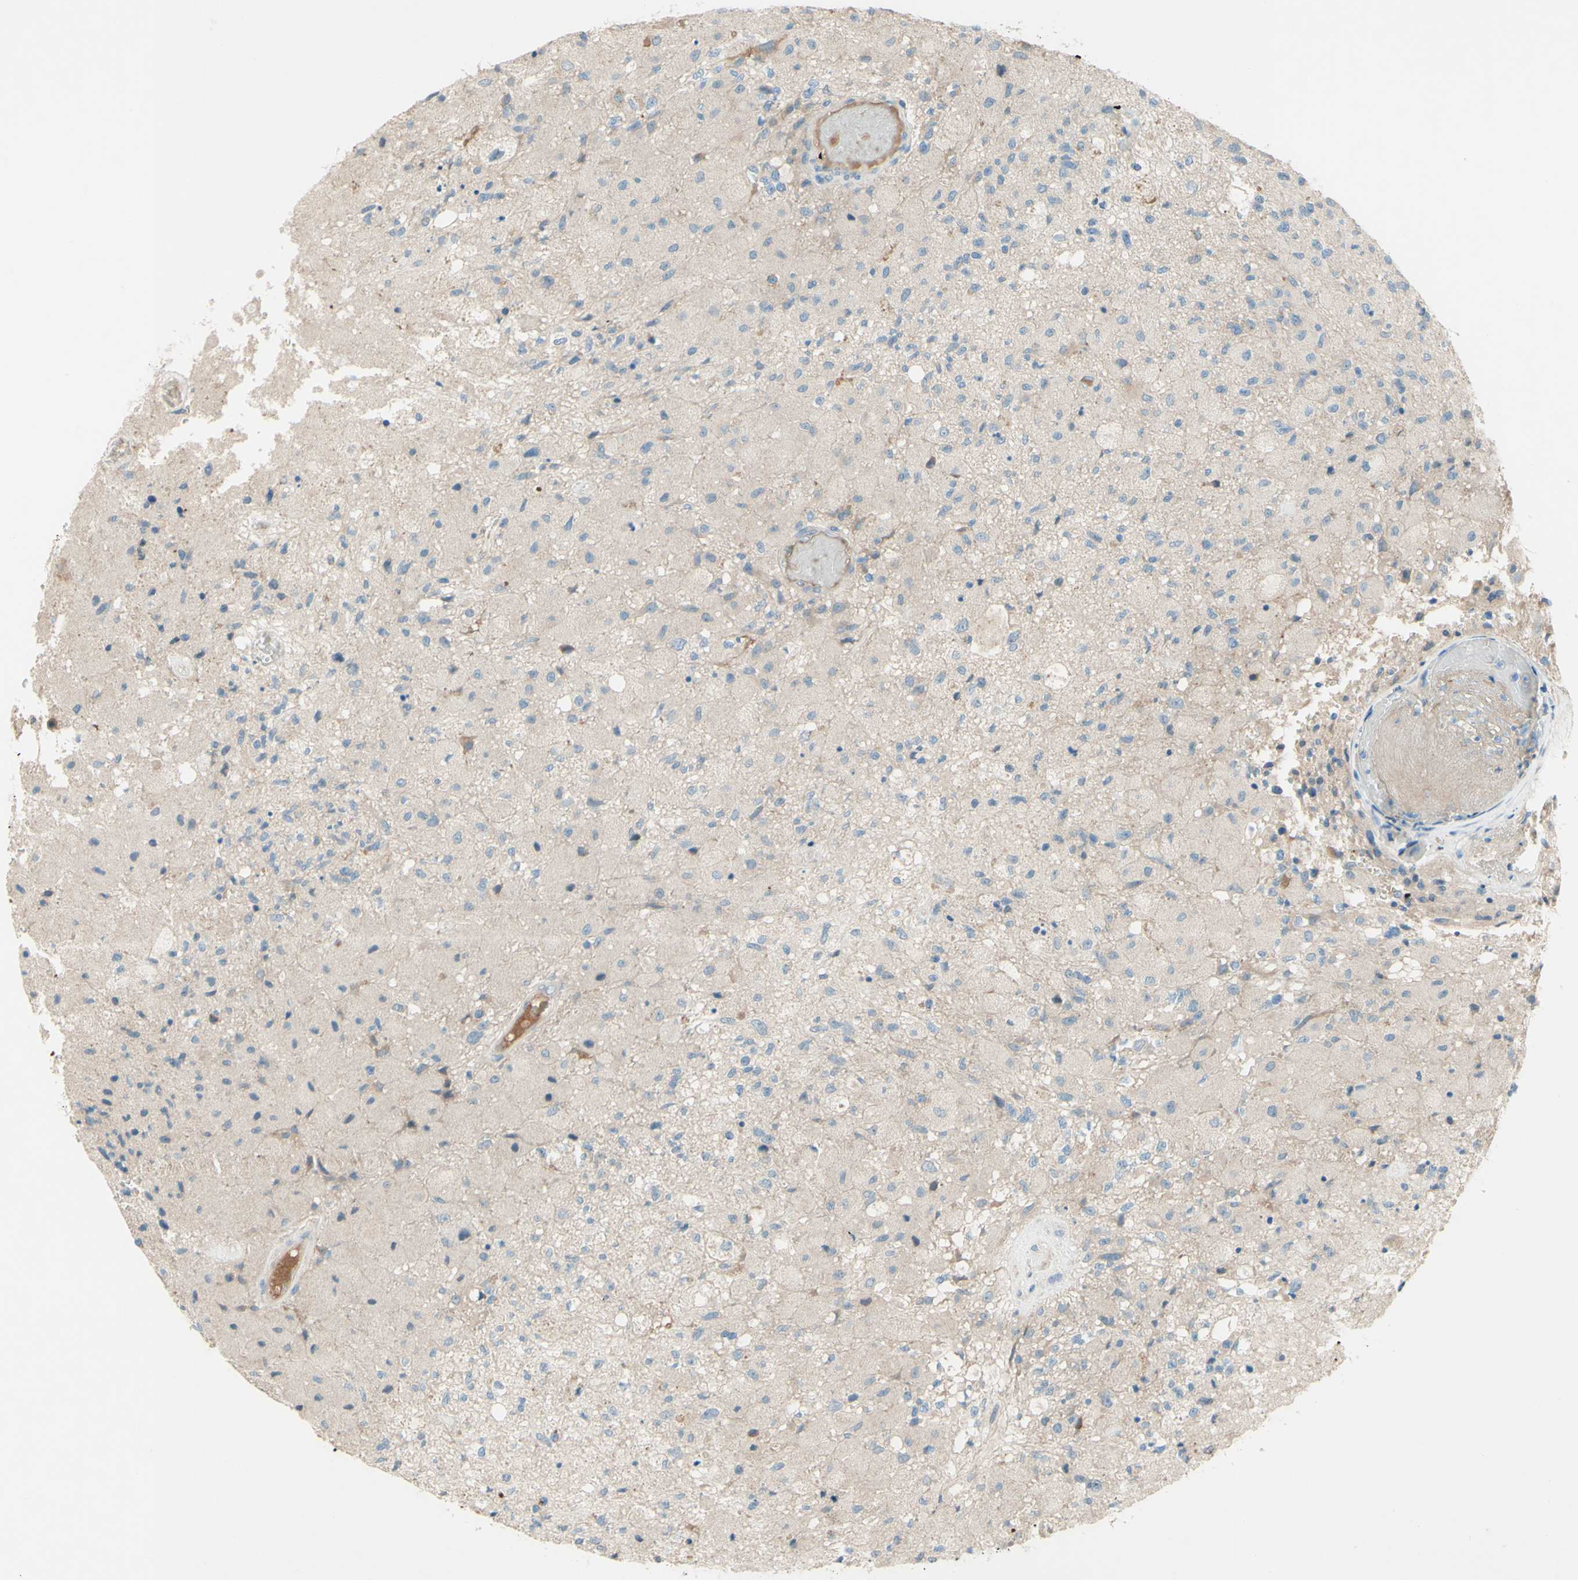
{"staining": {"intensity": "negative", "quantity": "none", "location": "none"}, "tissue": "glioma", "cell_type": "Tumor cells", "image_type": "cancer", "snomed": [{"axis": "morphology", "description": "Normal tissue, NOS"}, {"axis": "morphology", "description": "Glioma, malignant, High grade"}, {"axis": "topography", "description": "Cerebral cortex"}], "caption": "The histopathology image exhibits no staining of tumor cells in malignant glioma (high-grade). (DAB IHC, high magnification).", "gene": "IL2", "patient": {"sex": "male", "age": 77}}